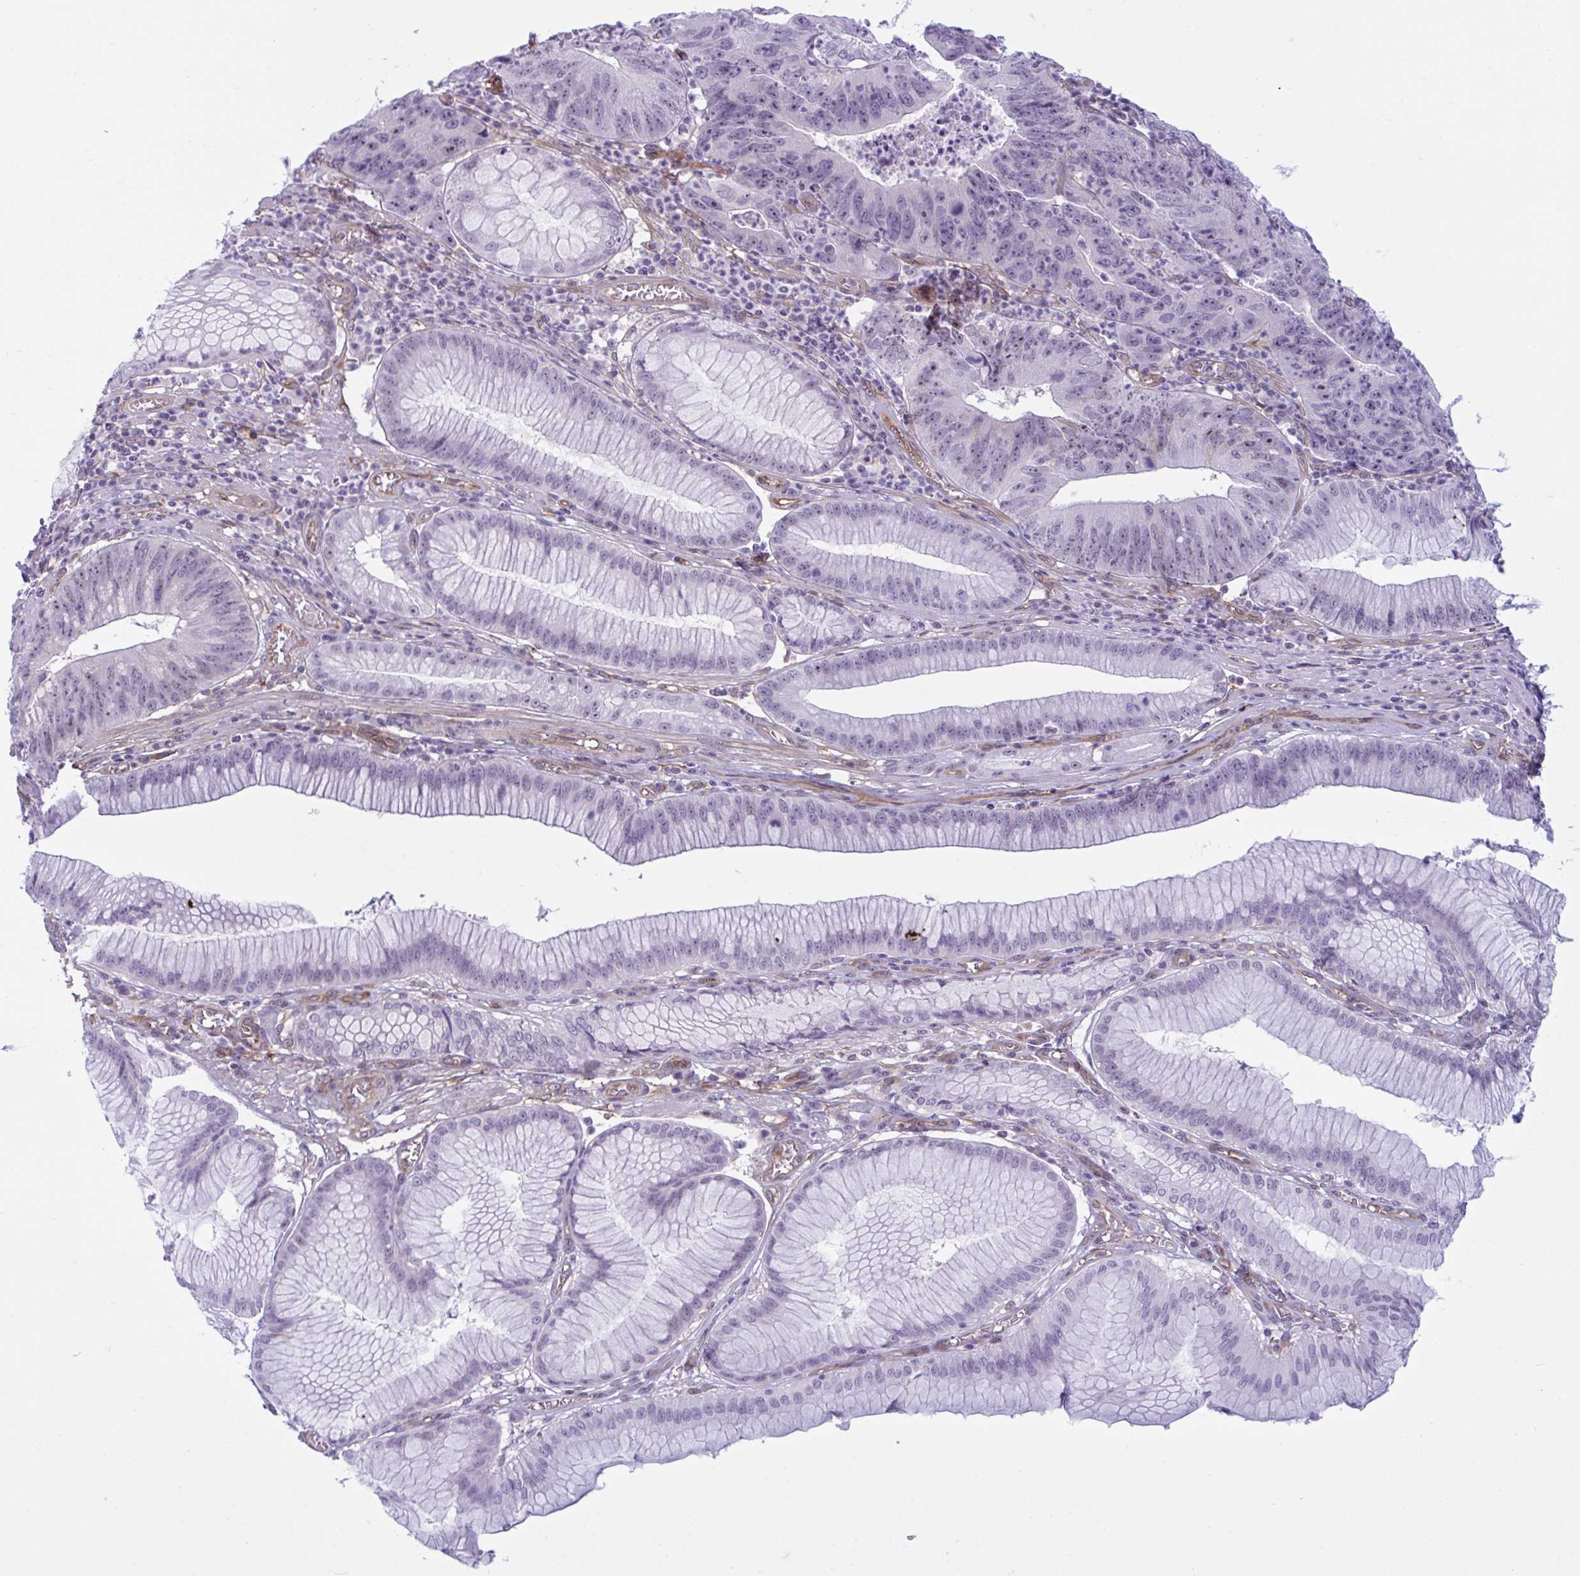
{"staining": {"intensity": "negative", "quantity": "none", "location": "none"}, "tissue": "stomach cancer", "cell_type": "Tumor cells", "image_type": "cancer", "snomed": [{"axis": "morphology", "description": "Adenocarcinoma, NOS"}, {"axis": "topography", "description": "Stomach"}], "caption": "Adenocarcinoma (stomach) stained for a protein using IHC shows no positivity tumor cells.", "gene": "PRRT4", "patient": {"sex": "male", "age": 59}}